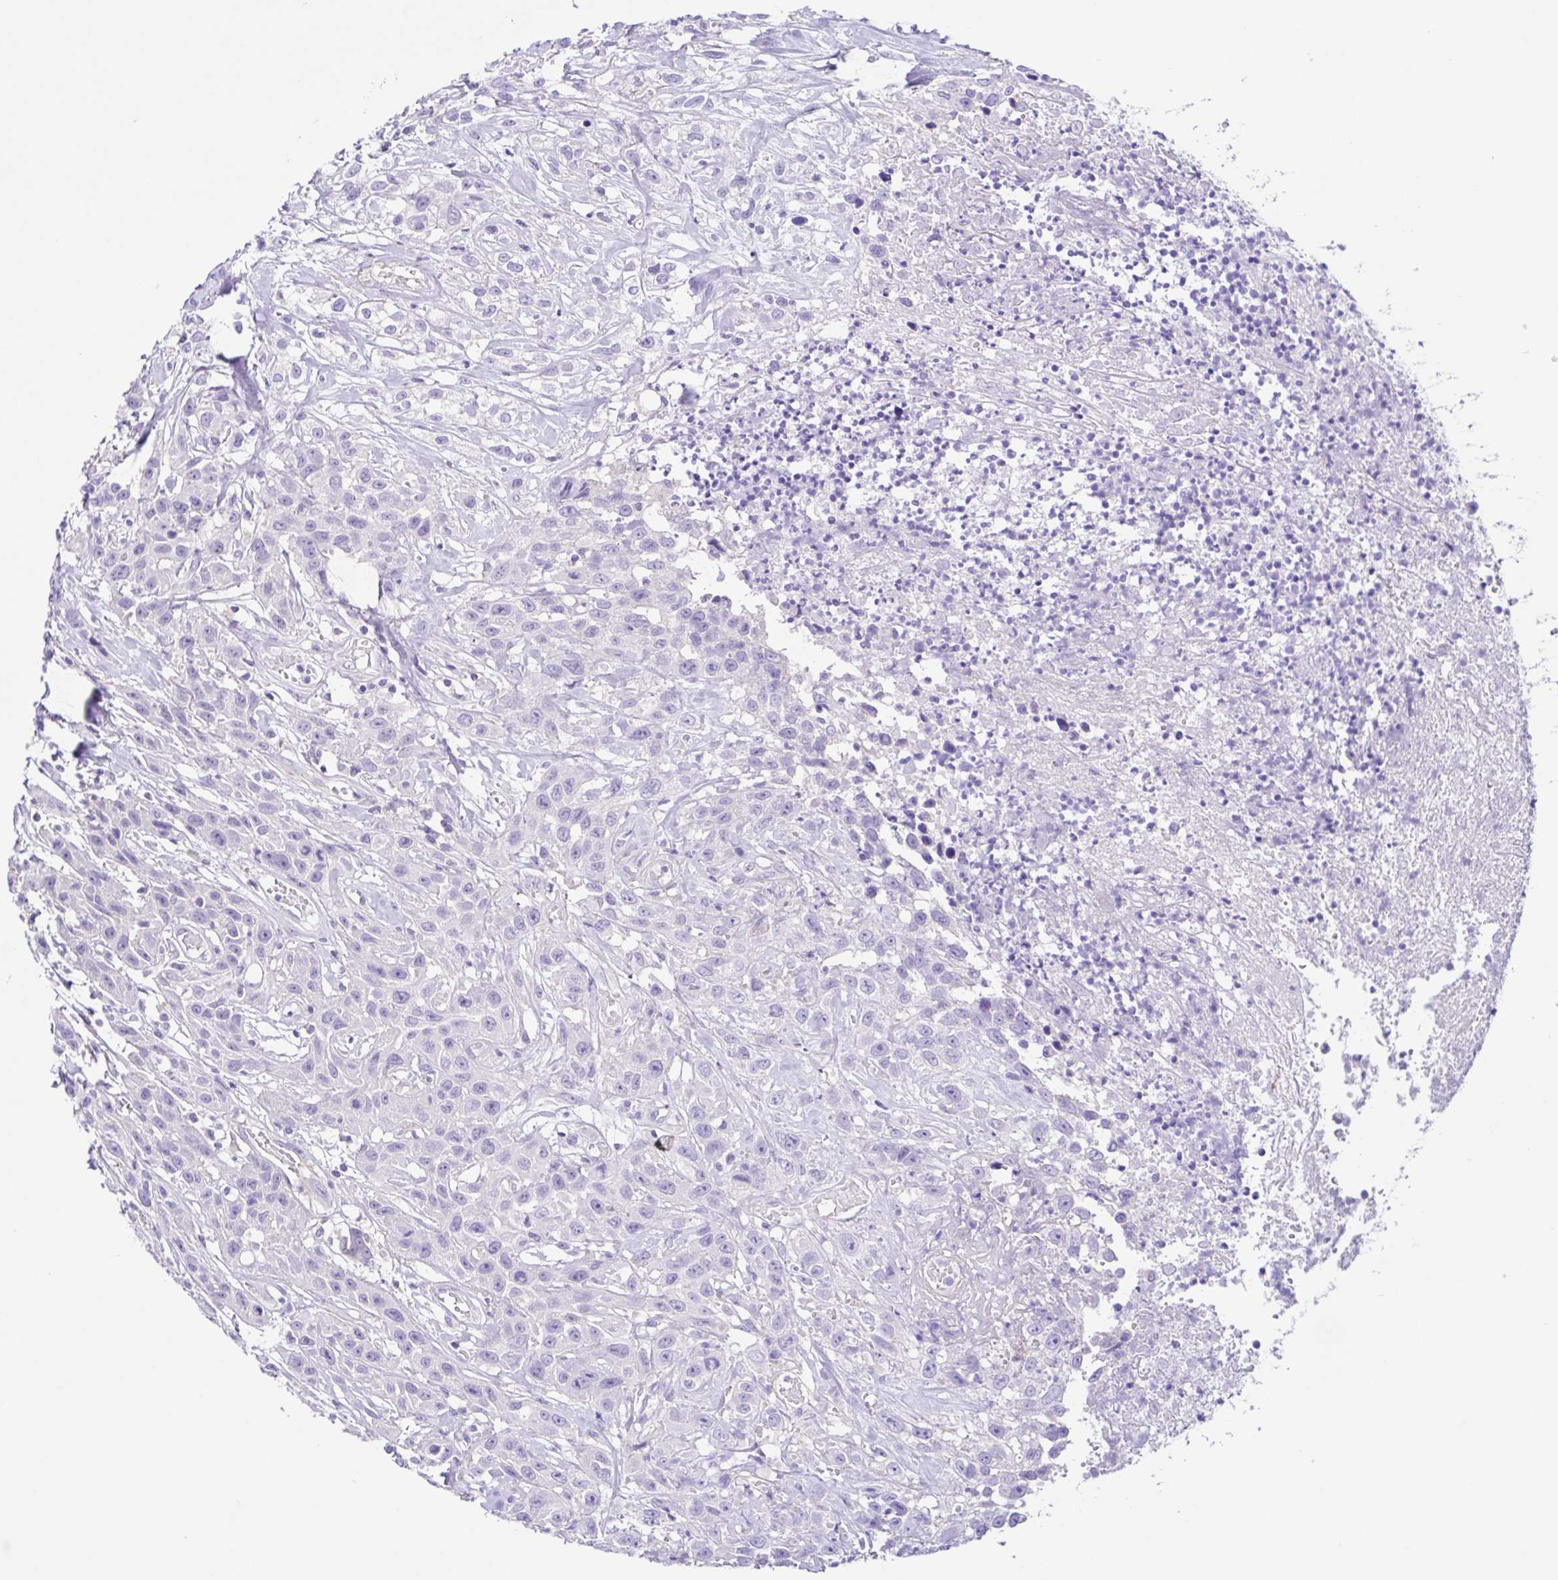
{"staining": {"intensity": "negative", "quantity": "none", "location": "none"}, "tissue": "head and neck cancer", "cell_type": "Tumor cells", "image_type": "cancer", "snomed": [{"axis": "morphology", "description": "Squamous cell carcinoma, NOS"}, {"axis": "topography", "description": "Head-Neck"}], "caption": "IHC image of neoplastic tissue: head and neck squamous cell carcinoma stained with DAB (3,3'-diaminobenzidine) shows no significant protein expression in tumor cells.", "gene": "ISM2", "patient": {"sex": "male", "age": 57}}